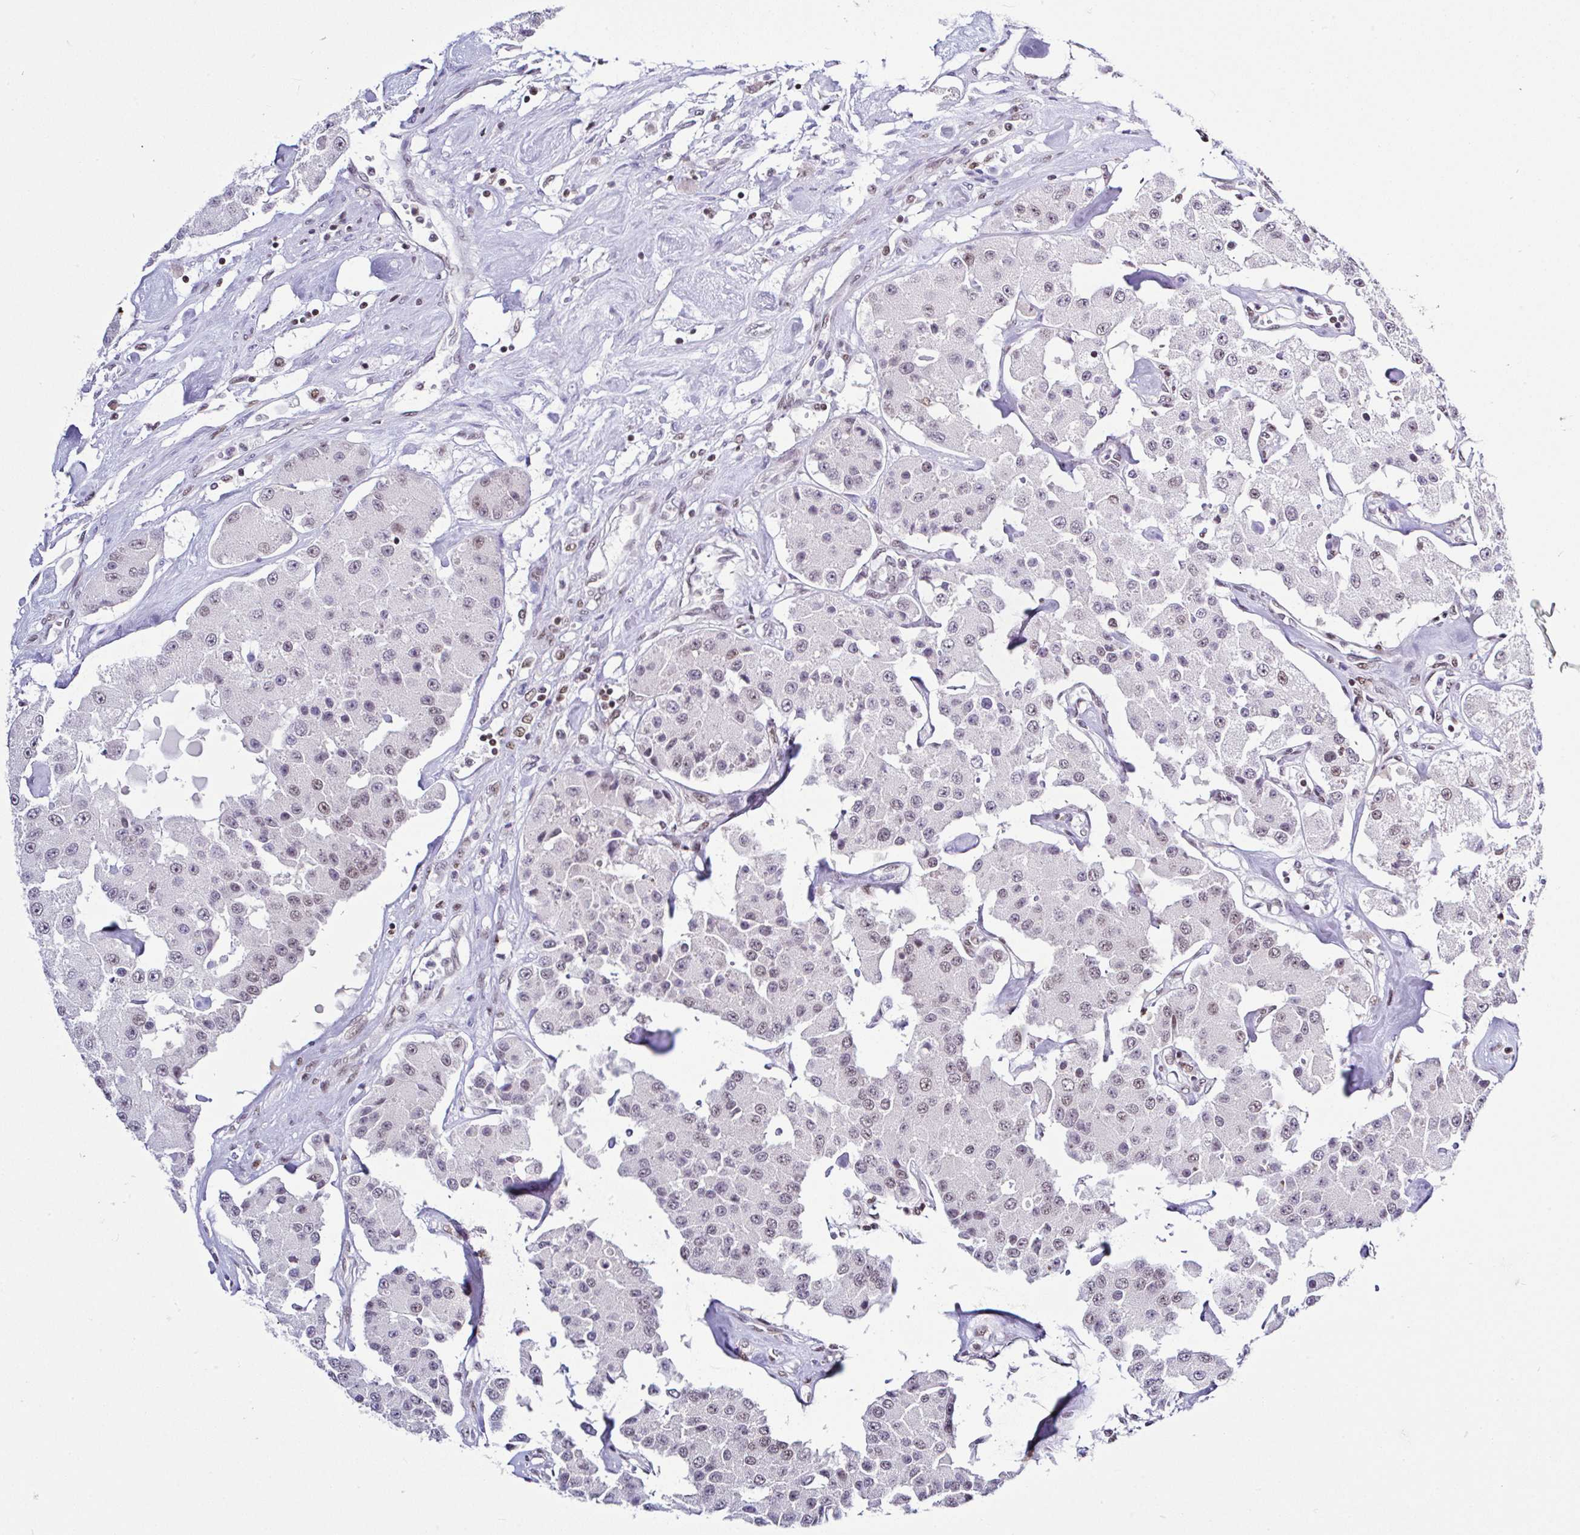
{"staining": {"intensity": "weak", "quantity": "25%-75%", "location": "nuclear"}, "tissue": "carcinoid", "cell_type": "Tumor cells", "image_type": "cancer", "snomed": [{"axis": "morphology", "description": "Carcinoid, malignant, NOS"}, {"axis": "topography", "description": "Pancreas"}], "caption": "A brown stain labels weak nuclear expression of a protein in human carcinoid tumor cells. Nuclei are stained in blue.", "gene": "DR1", "patient": {"sex": "male", "age": 41}}